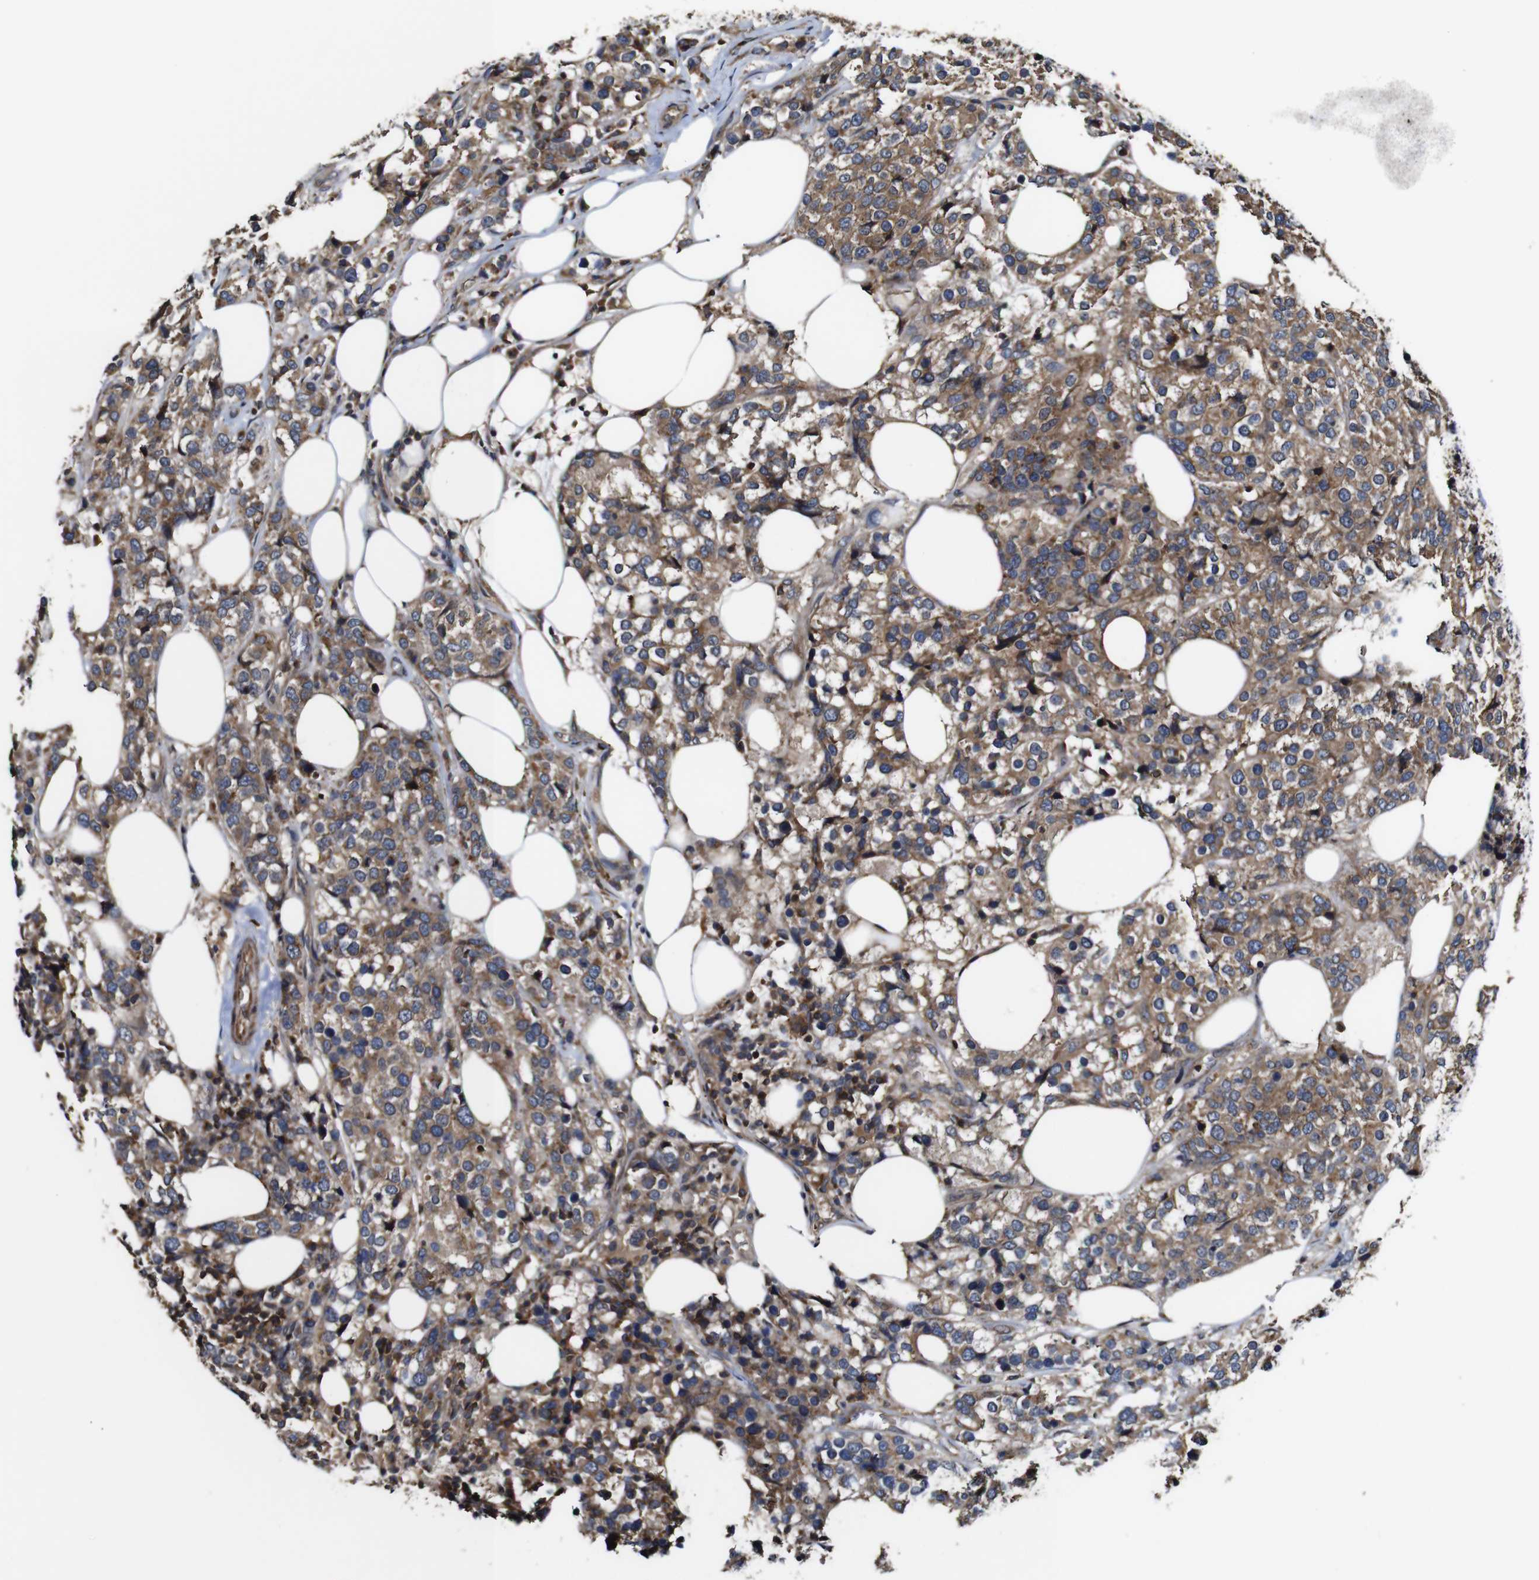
{"staining": {"intensity": "moderate", "quantity": ">75%", "location": "cytoplasmic/membranous"}, "tissue": "breast cancer", "cell_type": "Tumor cells", "image_type": "cancer", "snomed": [{"axis": "morphology", "description": "Lobular carcinoma"}, {"axis": "topography", "description": "Breast"}], "caption": "Immunohistochemistry (IHC) histopathology image of breast lobular carcinoma stained for a protein (brown), which demonstrates medium levels of moderate cytoplasmic/membranous staining in about >75% of tumor cells.", "gene": "TNIK", "patient": {"sex": "female", "age": 59}}